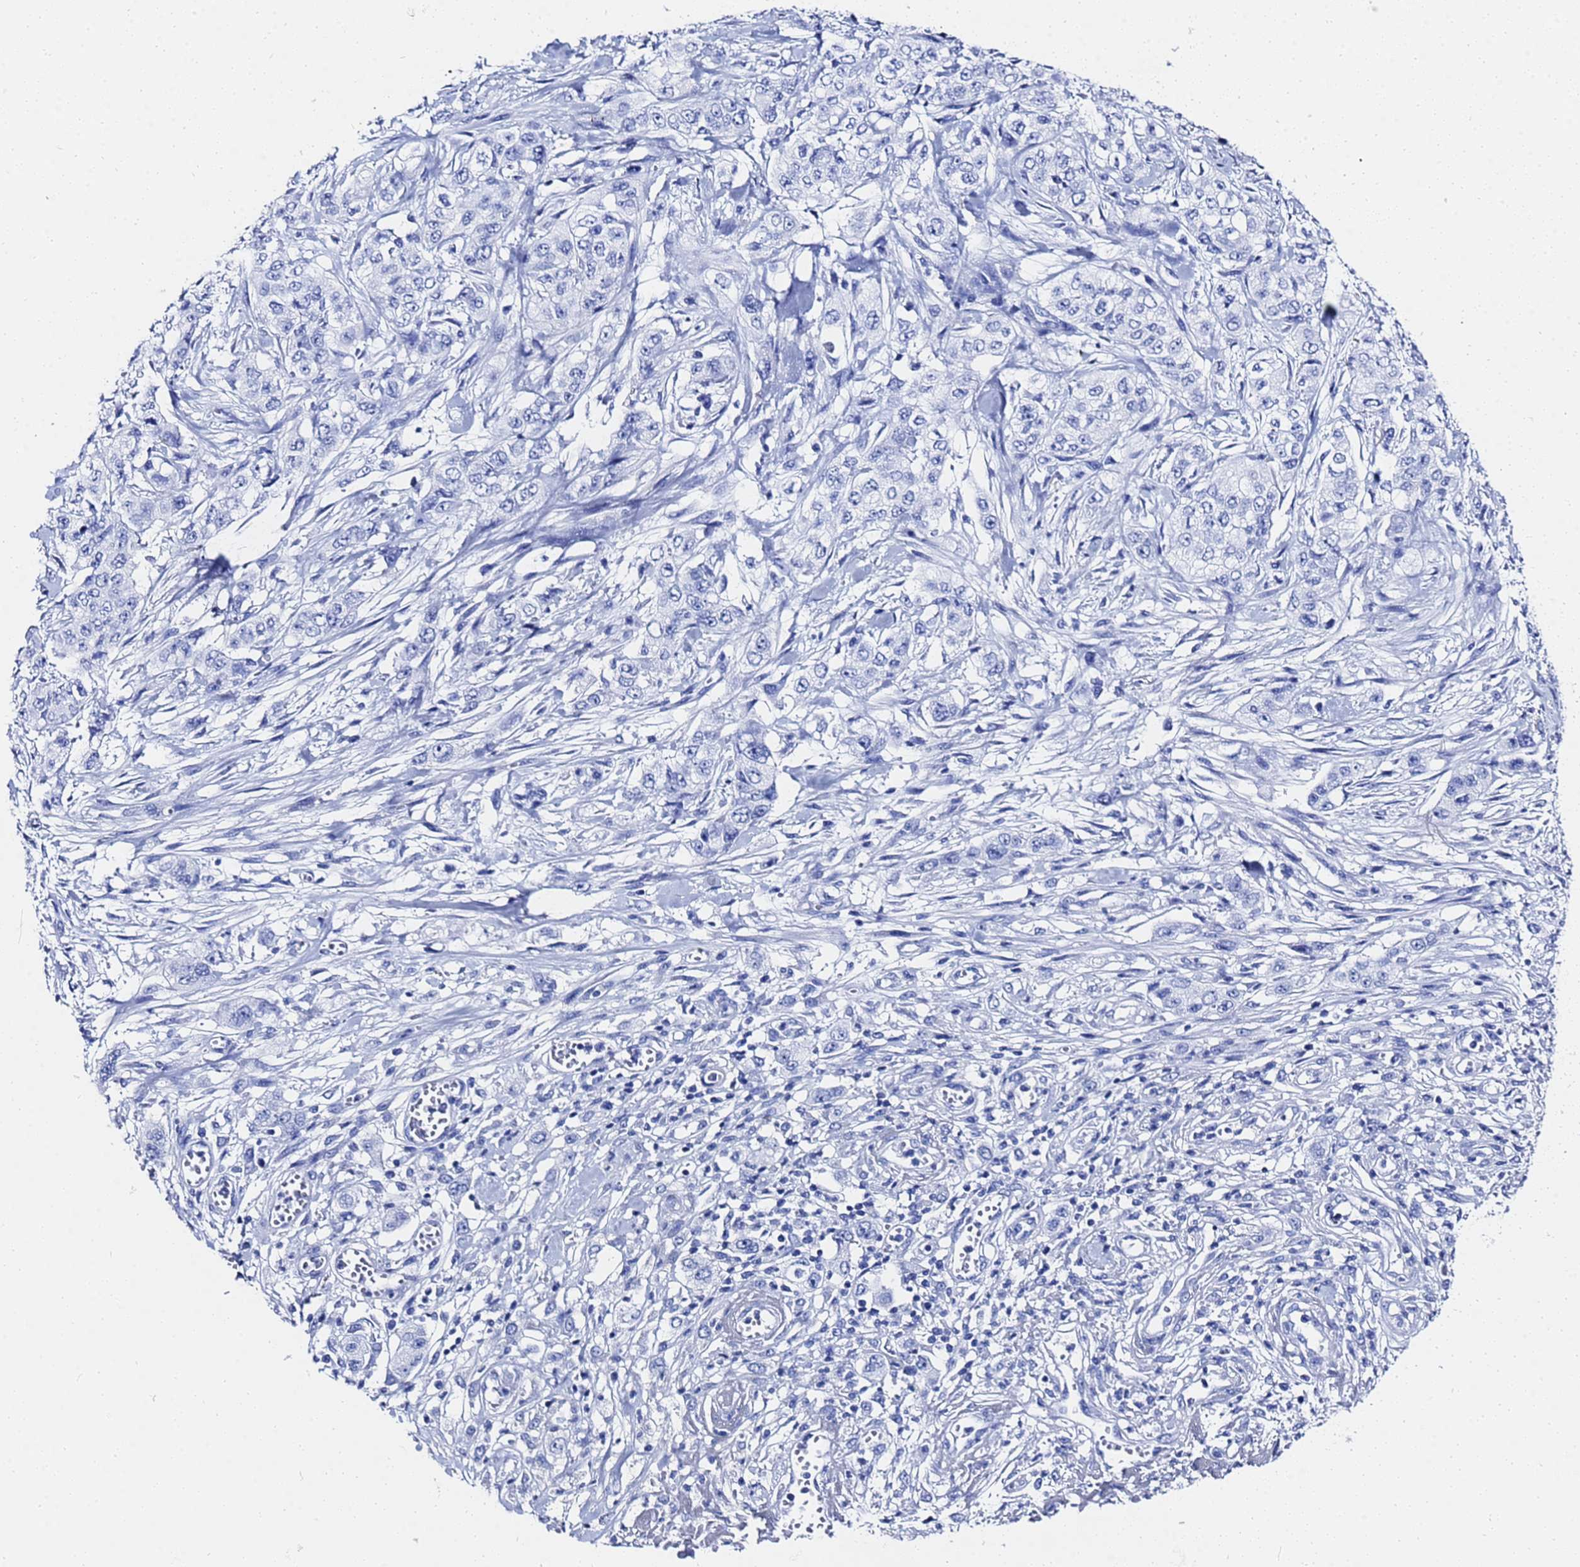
{"staining": {"intensity": "negative", "quantity": "none", "location": "none"}, "tissue": "stomach cancer", "cell_type": "Tumor cells", "image_type": "cancer", "snomed": [{"axis": "morphology", "description": "Adenocarcinoma, NOS"}, {"axis": "topography", "description": "Stomach, upper"}], "caption": "An image of adenocarcinoma (stomach) stained for a protein demonstrates no brown staining in tumor cells.", "gene": "GGT1", "patient": {"sex": "male", "age": 62}}